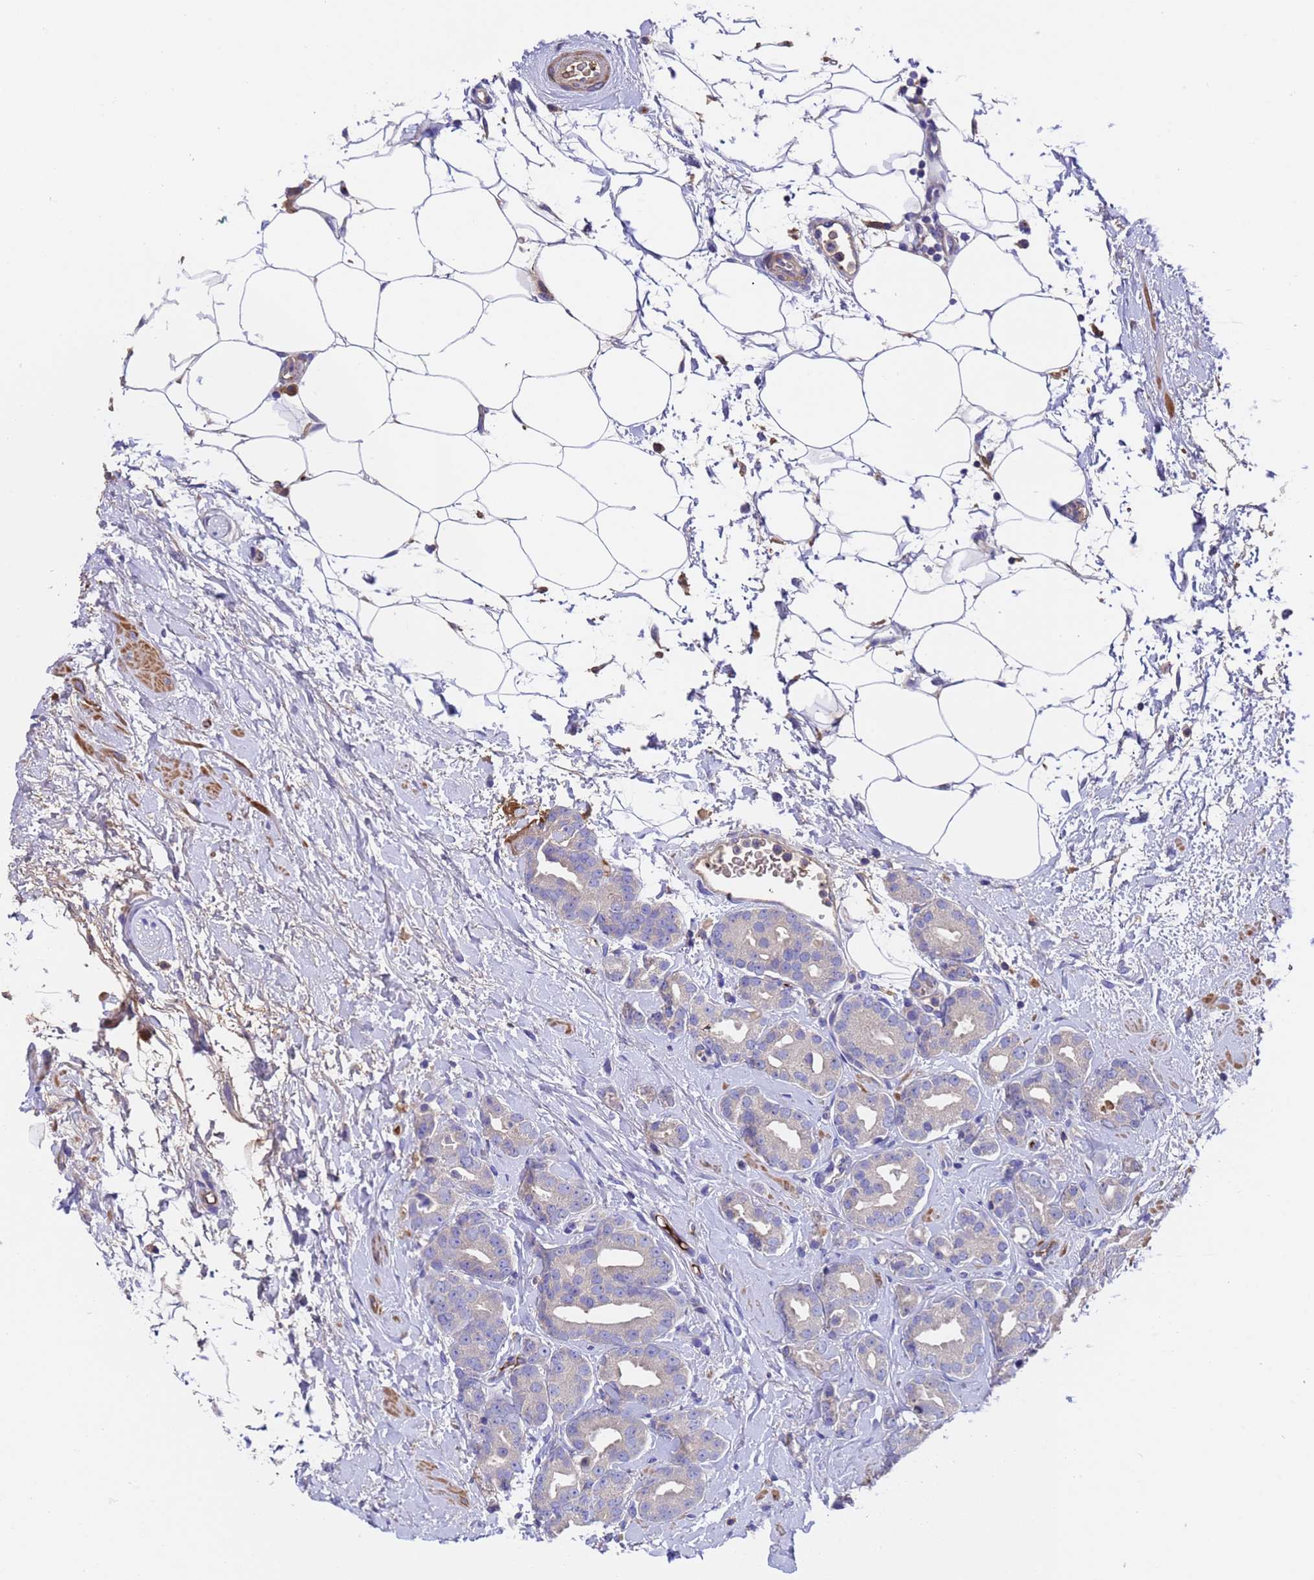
{"staining": {"intensity": "negative", "quantity": "none", "location": "none"}, "tissue": "prostate cancer", "cell_type": "Tumor cells", "image_type": "cancer", "snomed": [{"axis": "morphology", "description": "Adenocarcinoma, High grade"}, {"axis": "topography", "description": "Prostate"}], "caption": "A high-resolution micrograph shows IHC staining of prostate cancer, which displays no significant staining in tumor cells. The staining is performed using DAB brown chromogen with nuclei counter-stained in using hematoxylin.", "gene": "ELP6", "patient": {"sex": "male", "age": 63}}